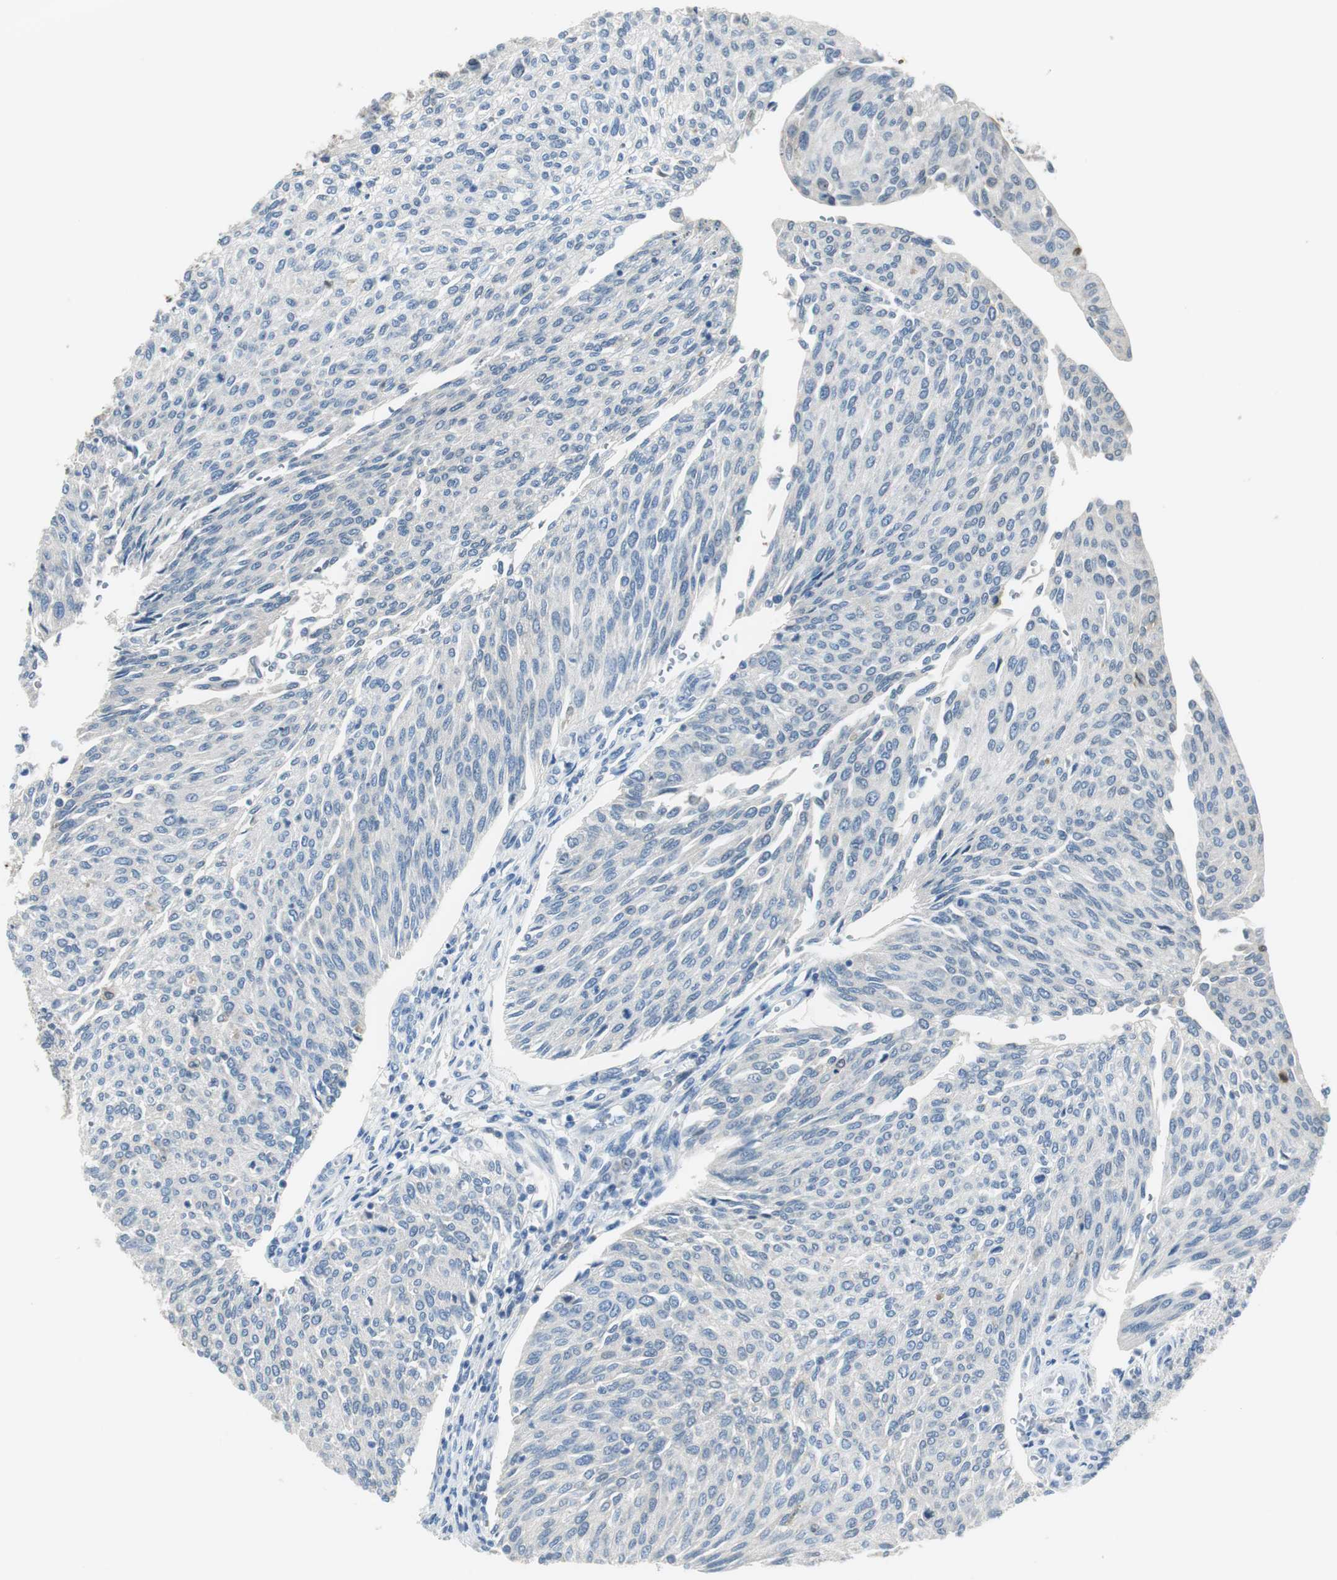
{"staining": {"intensity": "negative", "quantity": "none", "location": "none"}, "tissue": "urothelial cancer", "cell_type": "Tumor cells", "image_type": "cancer", "snomed": [{"axis": "morphology", "description": "Urothelial carcinoma, Low grade"}, {"axis": "topography", "description": "Urinary bladder"}], "caption": "This is an IHC histopathology image of human low-grade urothelial carcinoma. There is no expression in tumor cells.", "gene": "FBP1", "patient": {"sex": "female", "age": 79}}